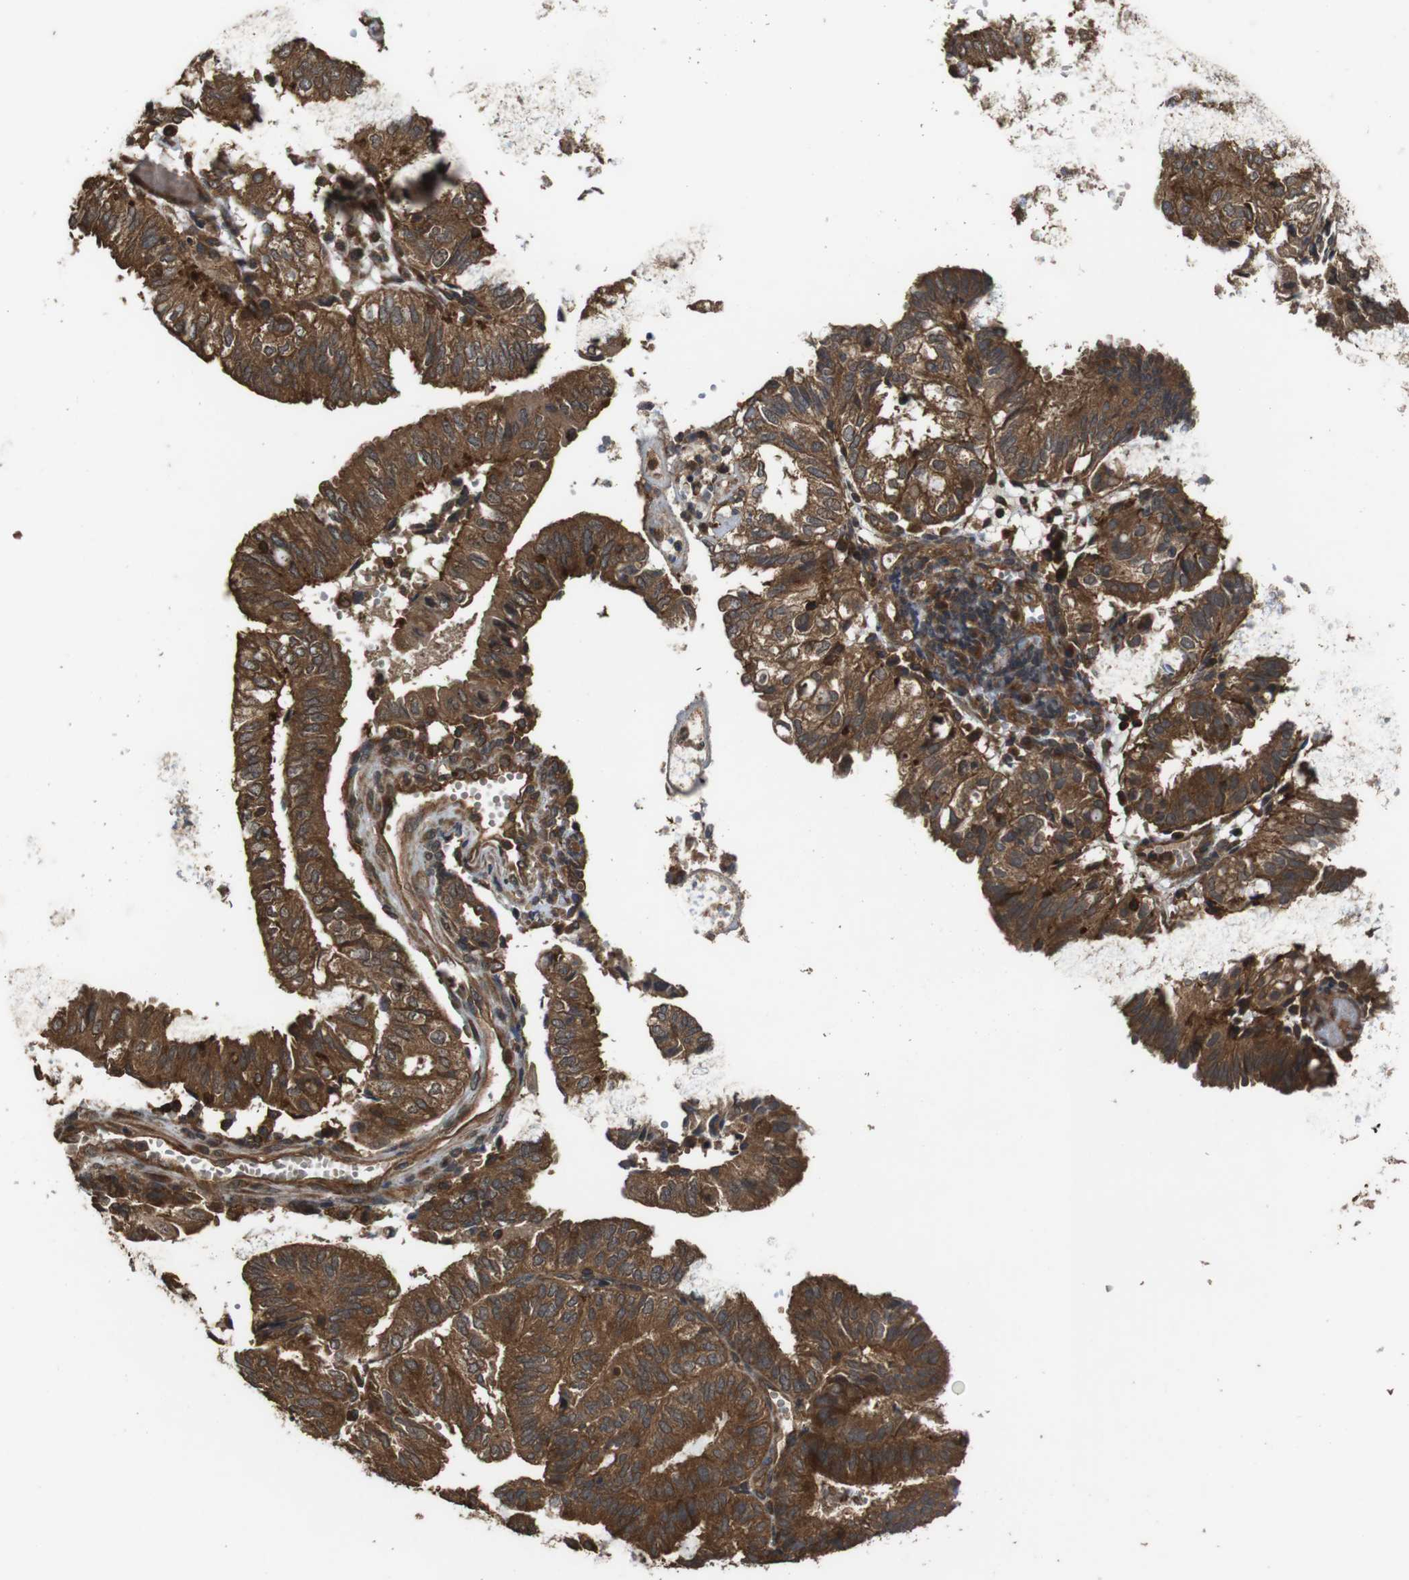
{"staining": {"intensity": "strong", "quantity": ">75%", "location": "cytoplasmic/membranous"}, "tissue": "endometrial cancer", "cell_type": "Tumor cells", "image_type": "cancer", "snomed": [{"axis": "morphology", "description": "Adenocarcinoma, NOS"}, {"axis": "topography", "description": "Uterus"}], "caption": "Endometrial cancer stained for a protein demonstrates strong cytoplasmic/membranous positivity in tumor cells. (DAB IHC with brightfield microscopy, high magnification).", "gene": "BAG4", "patient": {"sex": "female", "age": 60}}